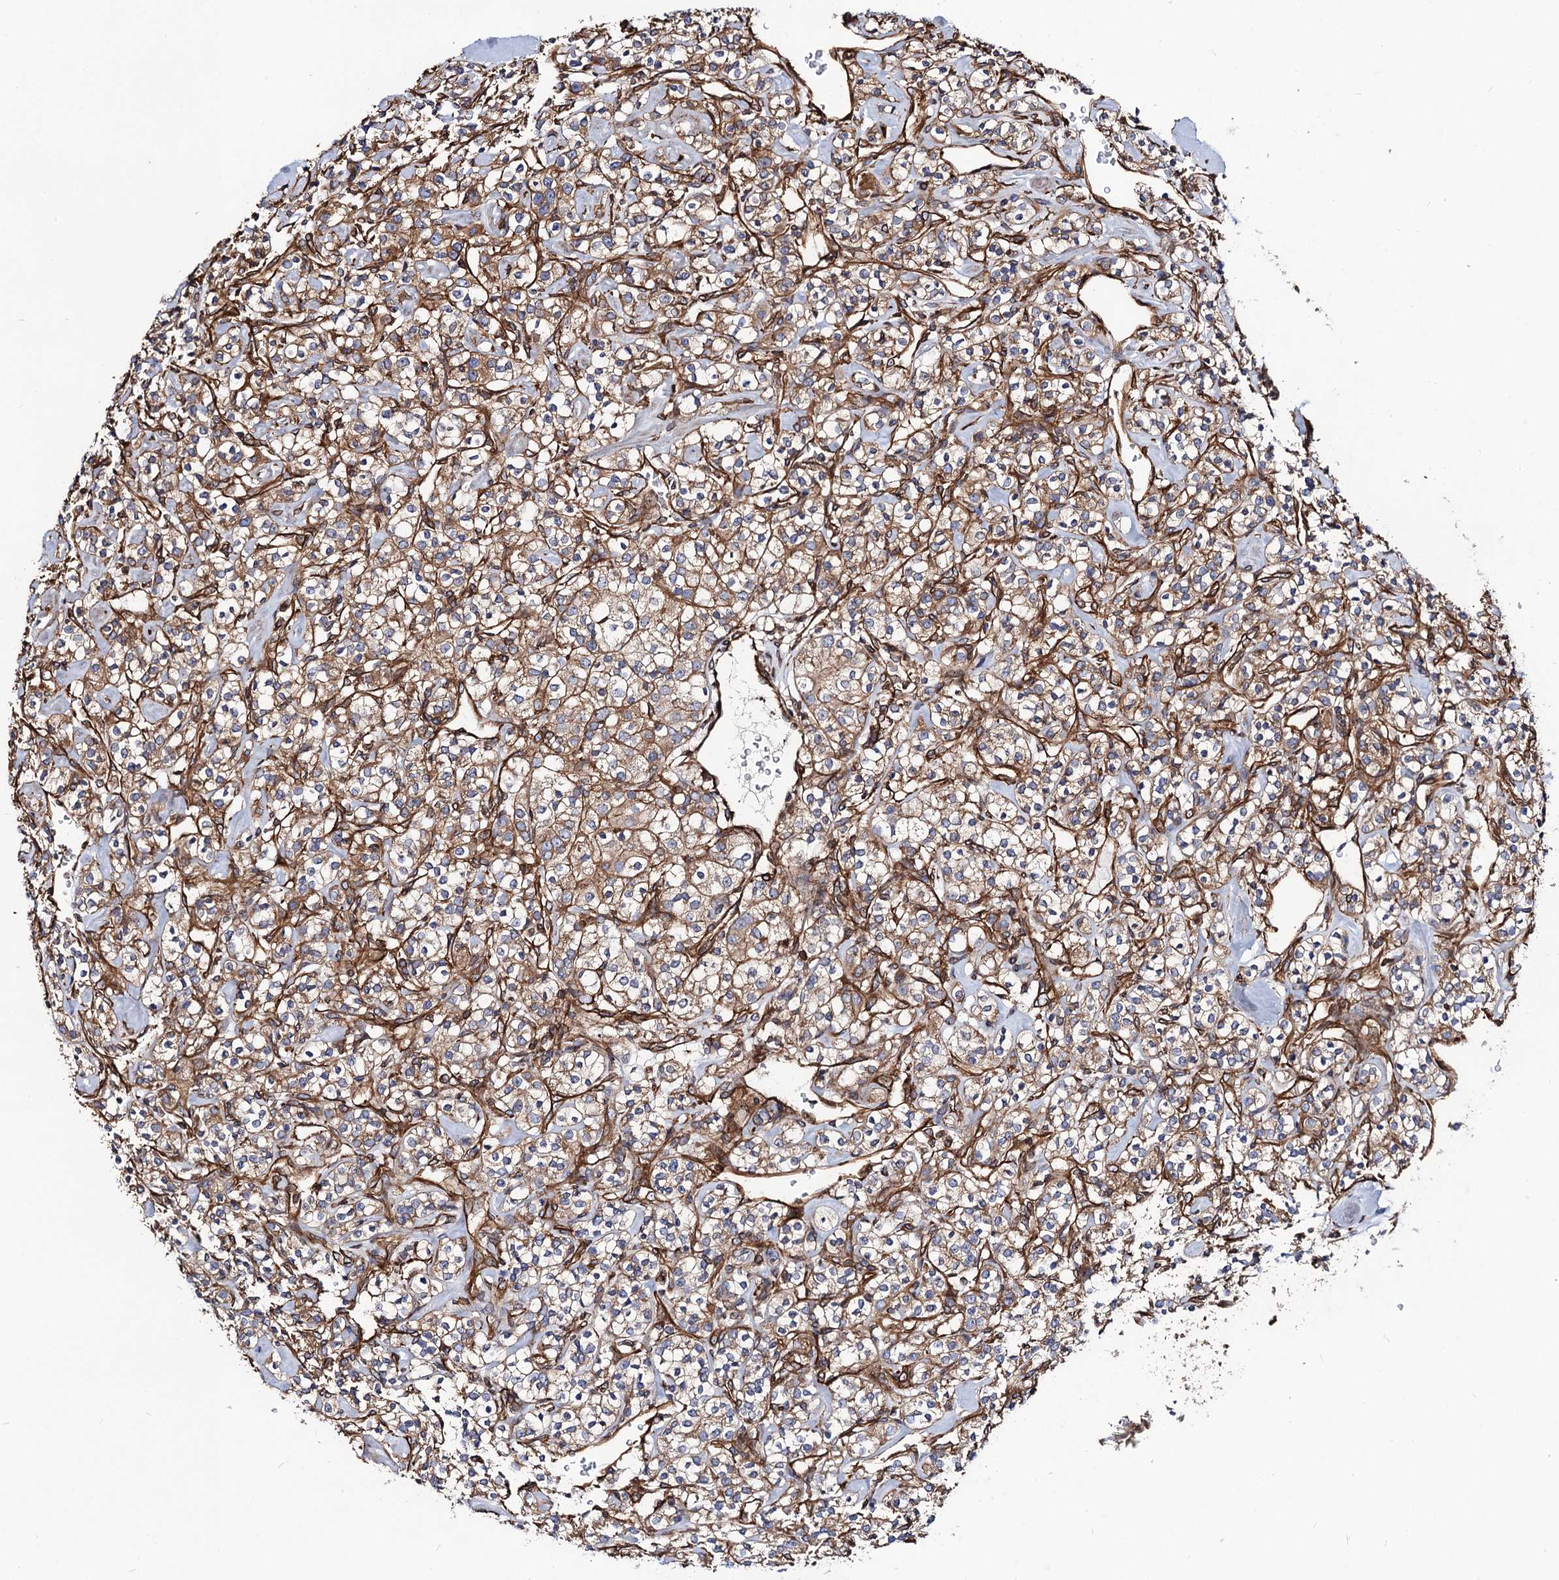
{"staining": {"intensity": "moderate", "quantity": ">75%", "location": "cytoplasmic/membranous"}, "tissue": "renal cancer", "cell_type": "Tumor cells", "image_type": "cancer", "snomed": [{"axis": "morphology", "description": "Adenocarcinoma, NOS"}, {"axis": "topography", "description": "Kidney"}], "caption": "Brown immunohistochemical staining in adenocarcinoma (renal) demonstrates moderate cytoplasmic/membranous staining in approximately >75% of tumor cells.", "gene": "CIP2A", "patient": {"sex": "male", "age": 77}}